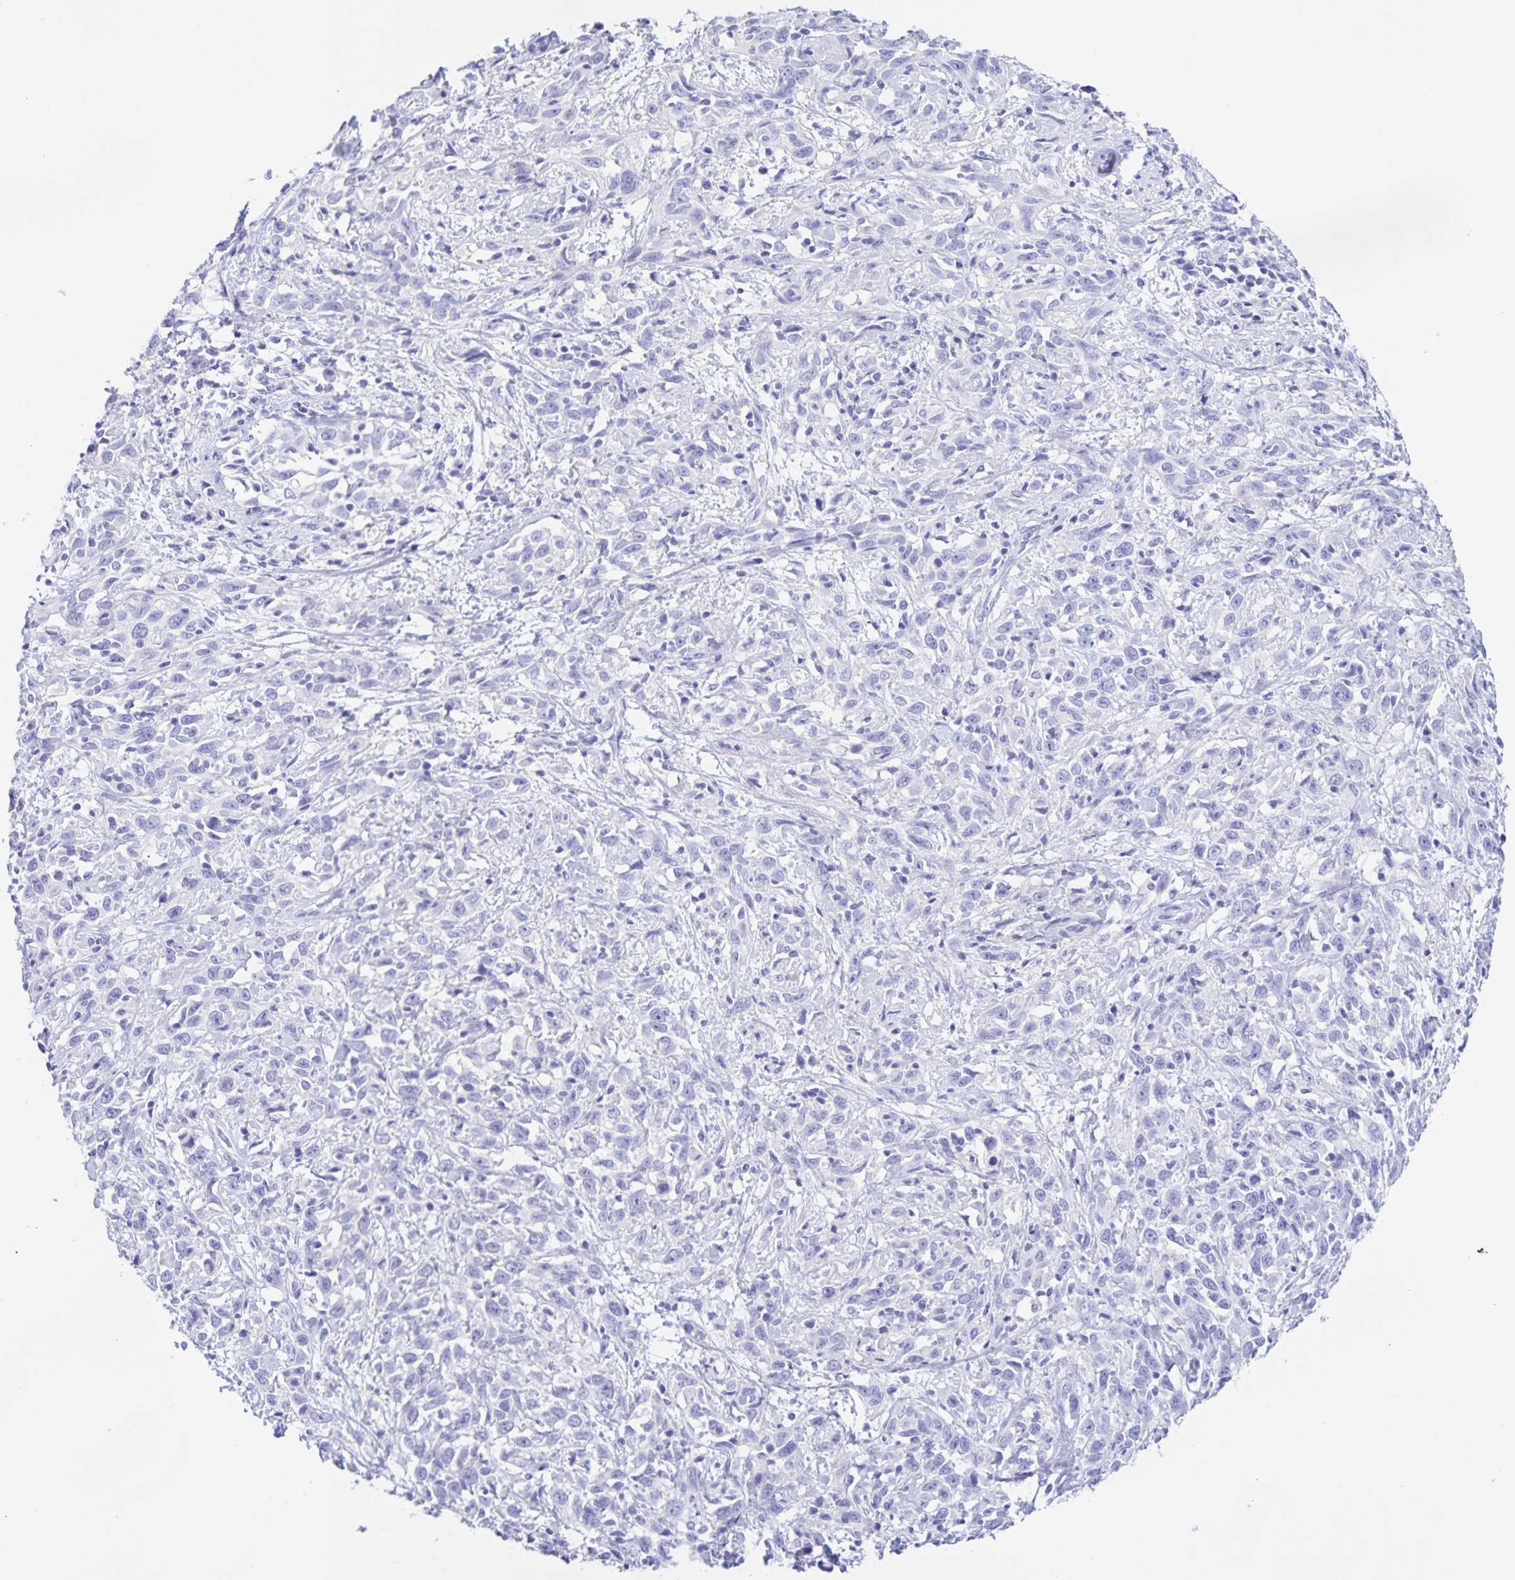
{"staining": {"intensity": "negative", "quantity": "none", "location": "none"}, "tissue": "cervical cancer", "cell_type": "Tumor cells", "image_type": "cancer", "snomed": [{"axis": "morphology", "description": "Adenocarcinoma, NOS"}, {"axis": "topography", "description": "Cervix"}], "caption": "An image of cervical cancer (adenocarcinoma) stained for a protein exhibits no brown staining in tumor cells.", "gene": "CATSPER4", "patient": {"sex": "female", "age": 40}}